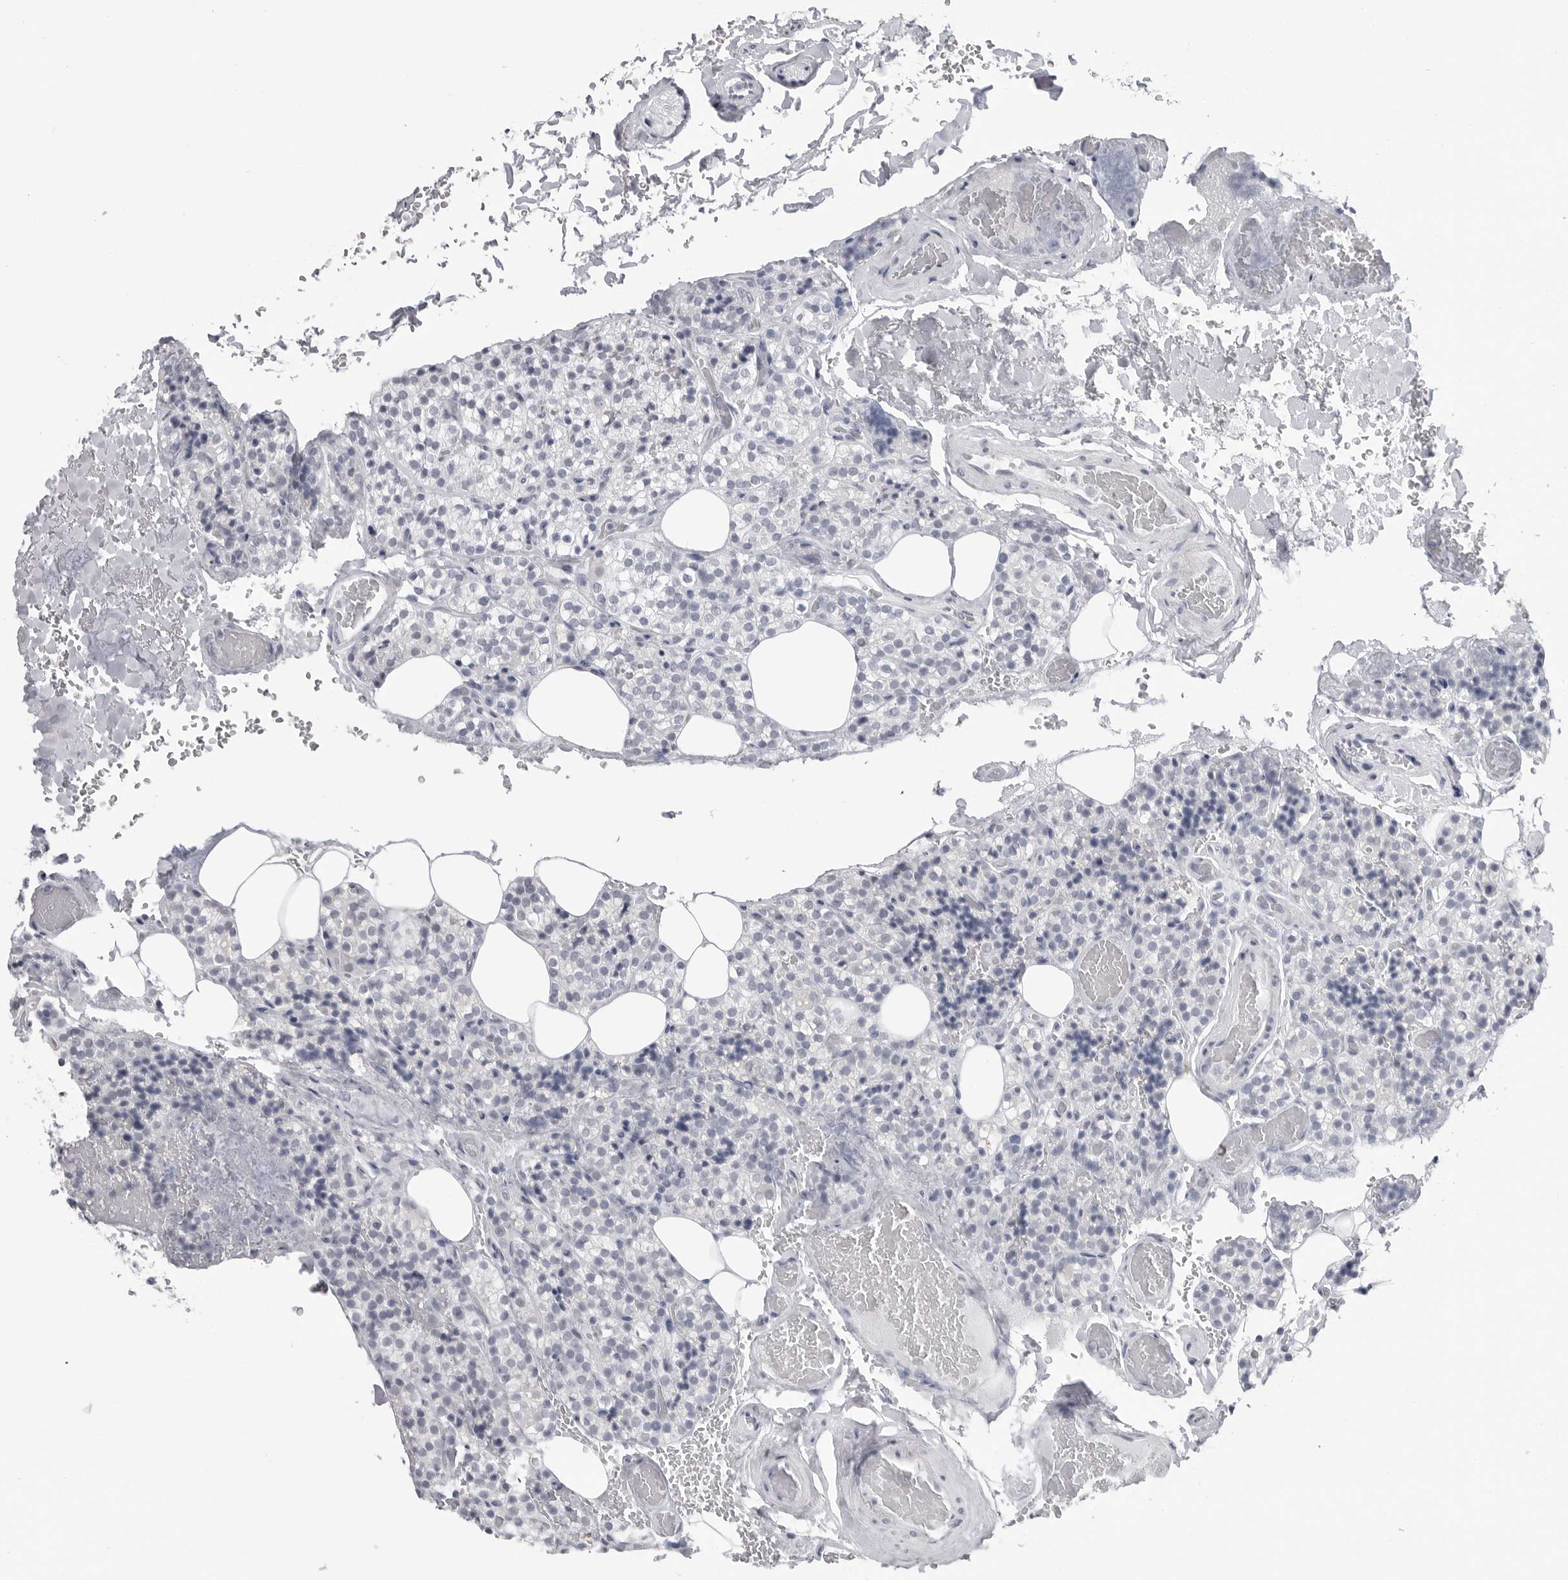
{"staining": {"intensity": "negative", "quantity": "none", "location": "none"}, "tissue": "parathyroid gland", "cell_type": "Glandular cells", "image_type": "normal", "snomed": [{"axis": "morphology", "description": "Normal tissue, NOS"}, {"axis": "topography", "description": "Parathyroid gland"}], "caption": "DAB (3,3'-diaminobenzidine) immunohistochemical staining of normal parathyroid gland demonstrates no significant positivity in glandular cells.", "gene": "PGA3", "patient": {"sex": "male", "age": 87}}